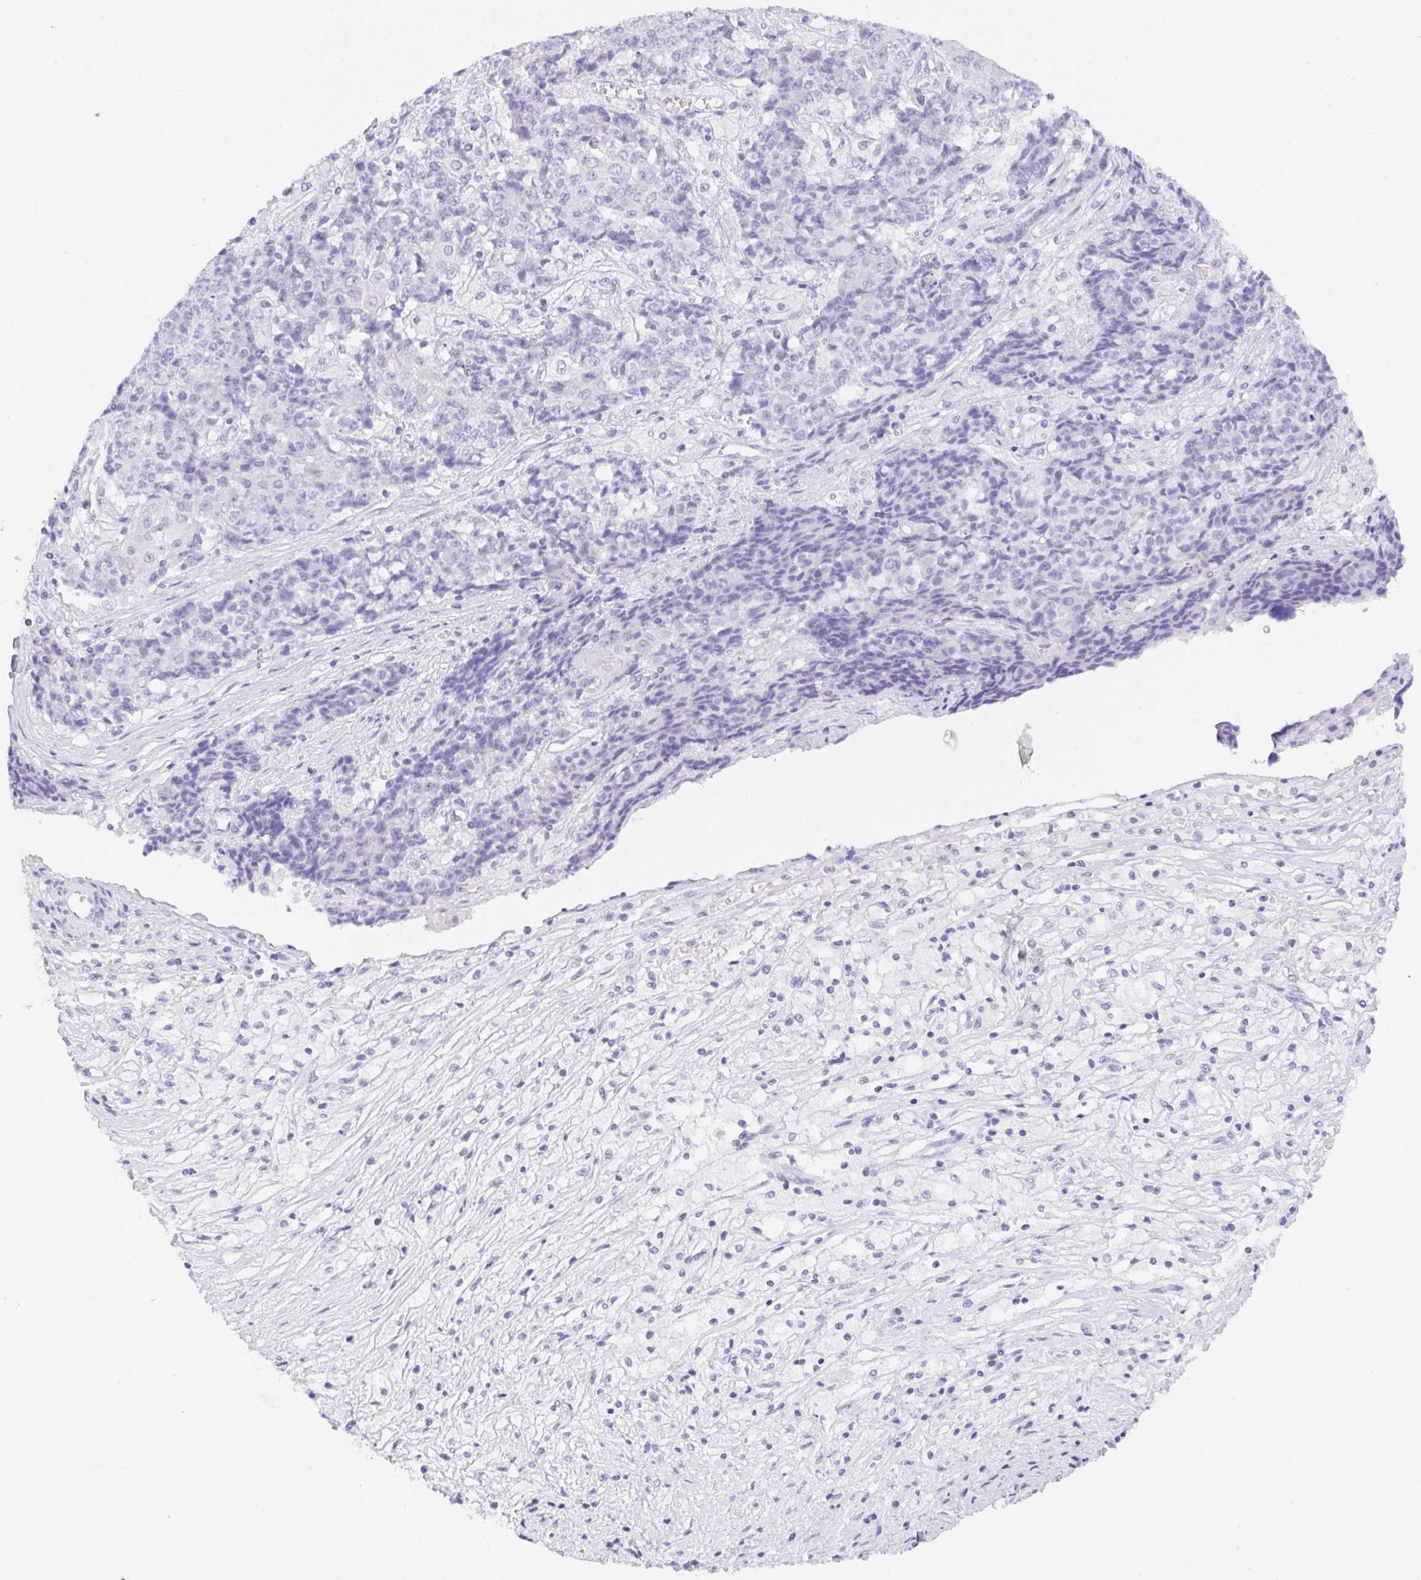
{"staining": {"intensity": "negative", "quantity": "none", "location": "none"}, "tissue": "ovarian cancer", "cell_type": "Tumor cells", "image_type": "cancer", "snomed": [{"axis": "morphology", "description": "Carcinoma, endometroid"}, {"axis": "topography", "description": "Ovary"}], "caption": "DAB immunohistochemical staining of human endometroid carcinoma (ovarian) displays no significant positivity in tumor cells. (Stains: DAB (3,3'-diaminobenzidine) immunohistochemistry with hematoxylin counter stain, Microscopy: brightfield microscopy at high magnification).", "gene": "KLK8", "patient": {"sex": "female", "age": 42}}